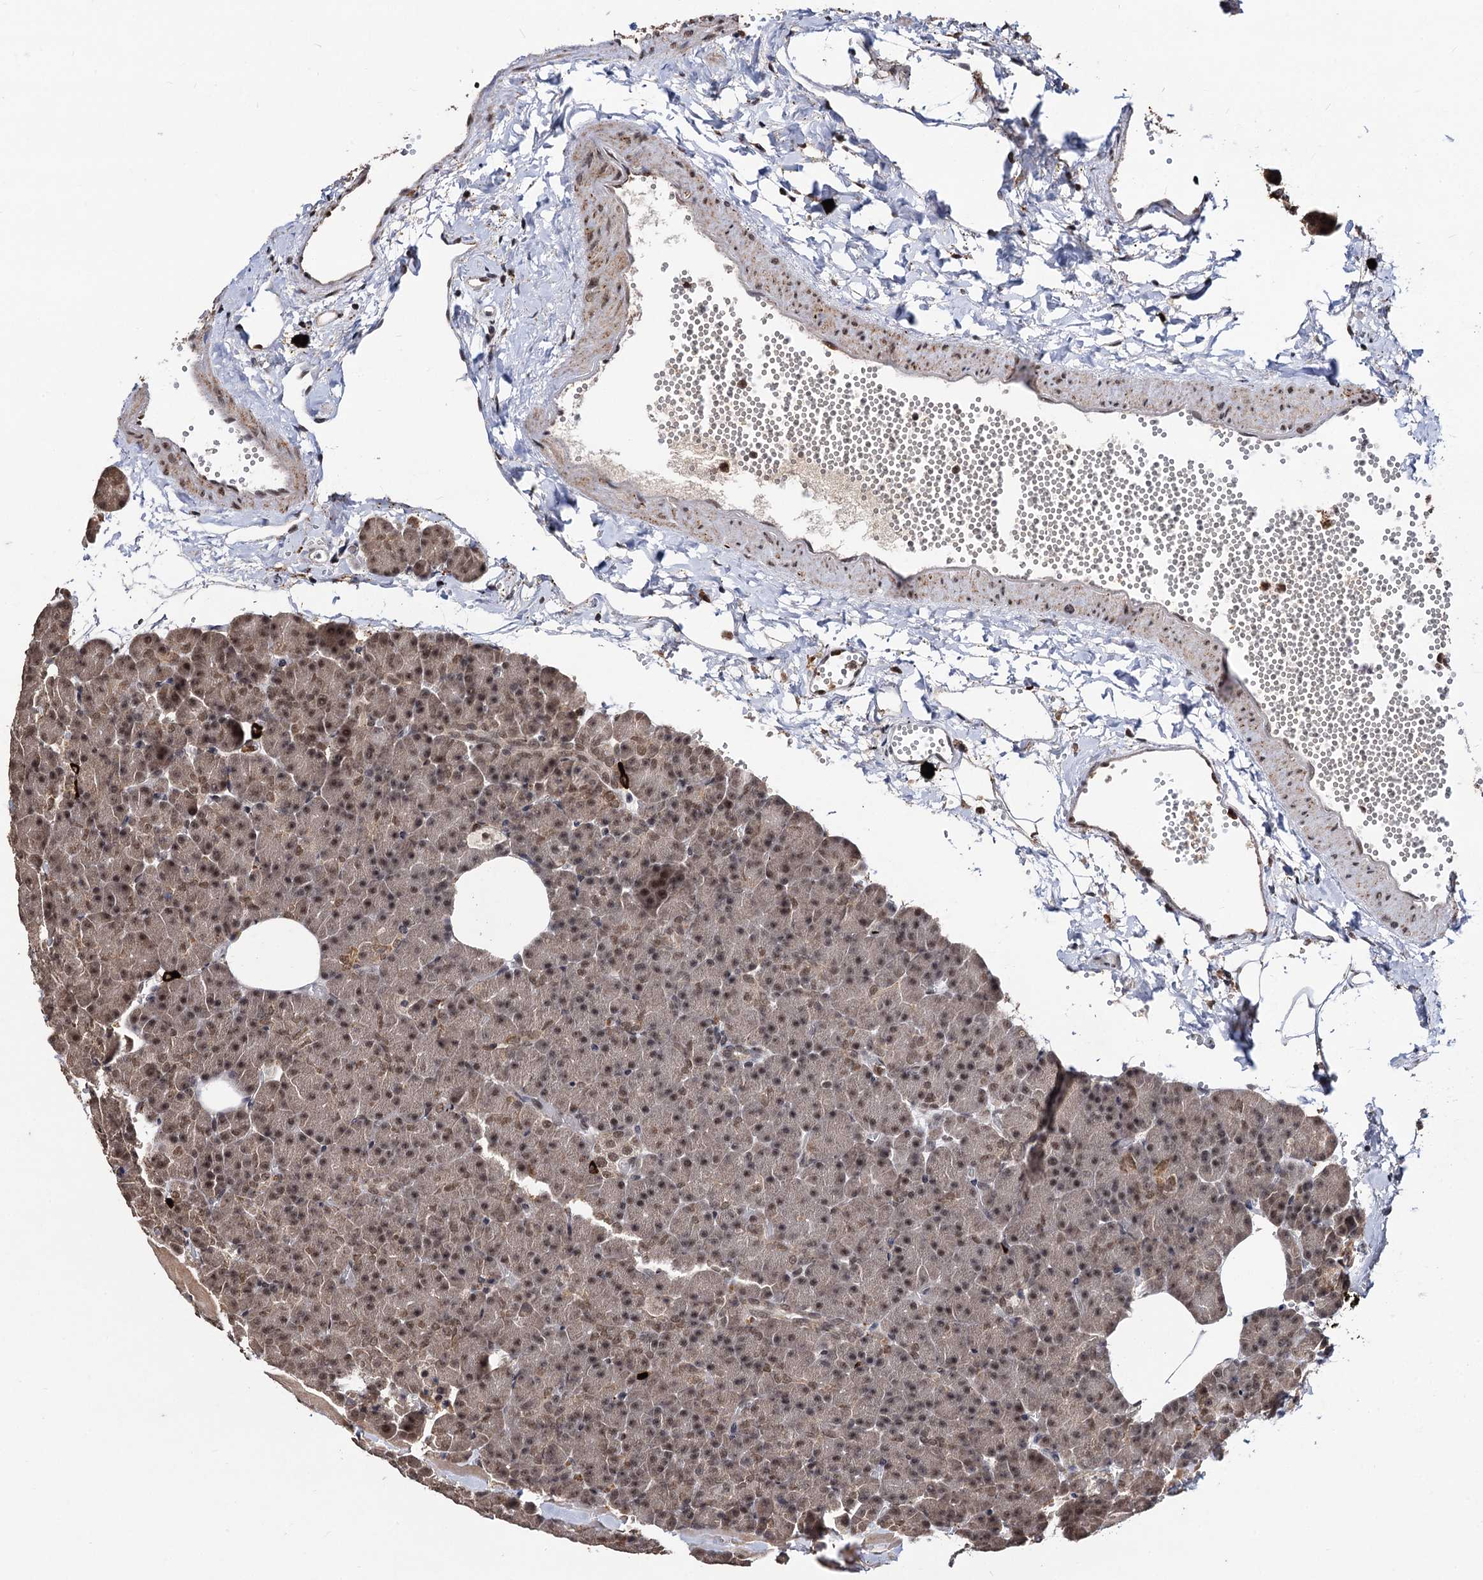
{"staining": {"intensity": "moderate", "quantity": ">75%", "location": "cytoplasmic/membranous,nuclear"}, "tissue": "pancreas", "cell_type": "Exocrine glandular cells", "image_type": "normal", "snomed": [{"axis": "morphology", "description": "Normal tissue, NOS"}, {"axis": "morphology", "description": "Carcinoid, malignant, NOS"}, {"axis": "topography", "description": "Pancreas"}], "caption": "Moderate cytoplasmic/membranous,nuclear expression for a protein is identified in about >75% of exocrine glandular cells of benign pancreas using immunohistochemistry (IHC).", "gene": "SFSWAP", "patient": {"sex": "female", "age": 35}}